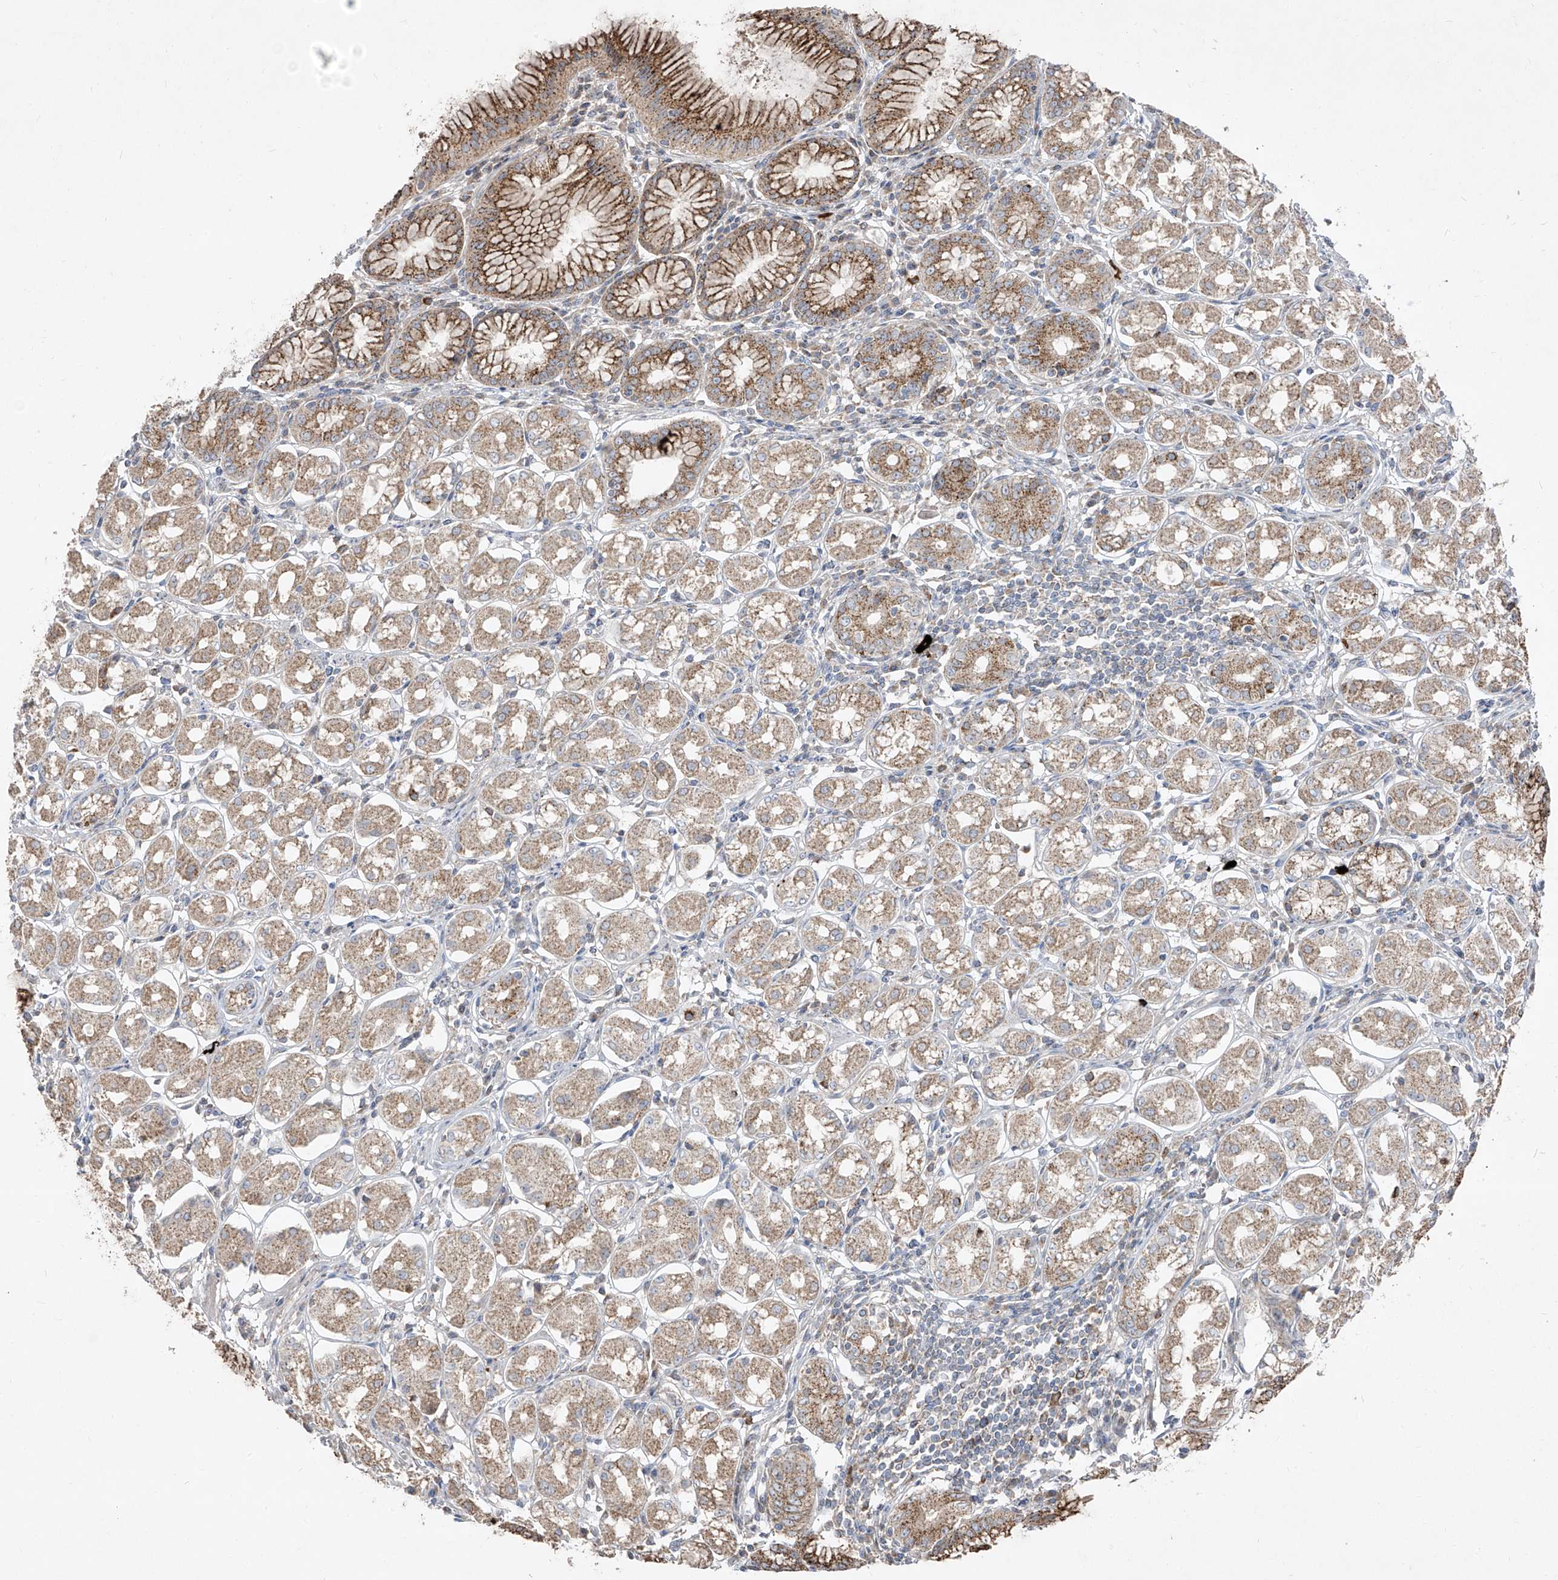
{"staining": {"intensity": "strong", "quantity": "25%-75%", "location": "cytoplasmic/membranous"}, "tissue": "stomach", "cell_type": "Glandular cells", "image_type": "normal", "snomed": [{"axis": "morphology", "description": "Normal tissue, NOS"}, {"axis": "topography", "description": "Stomach, lower"}], "caption": "Immunohistochemical staining of benign human stomach reveals high levels of strong cytoplasmic/membranous positivity in approximately 25%-75% of glandular cells. (DAB IHC, brown staining for protein, blue staining for nuclei).", "gene": "ABCD3", "patient": {"sex": "female", "age": 56}}